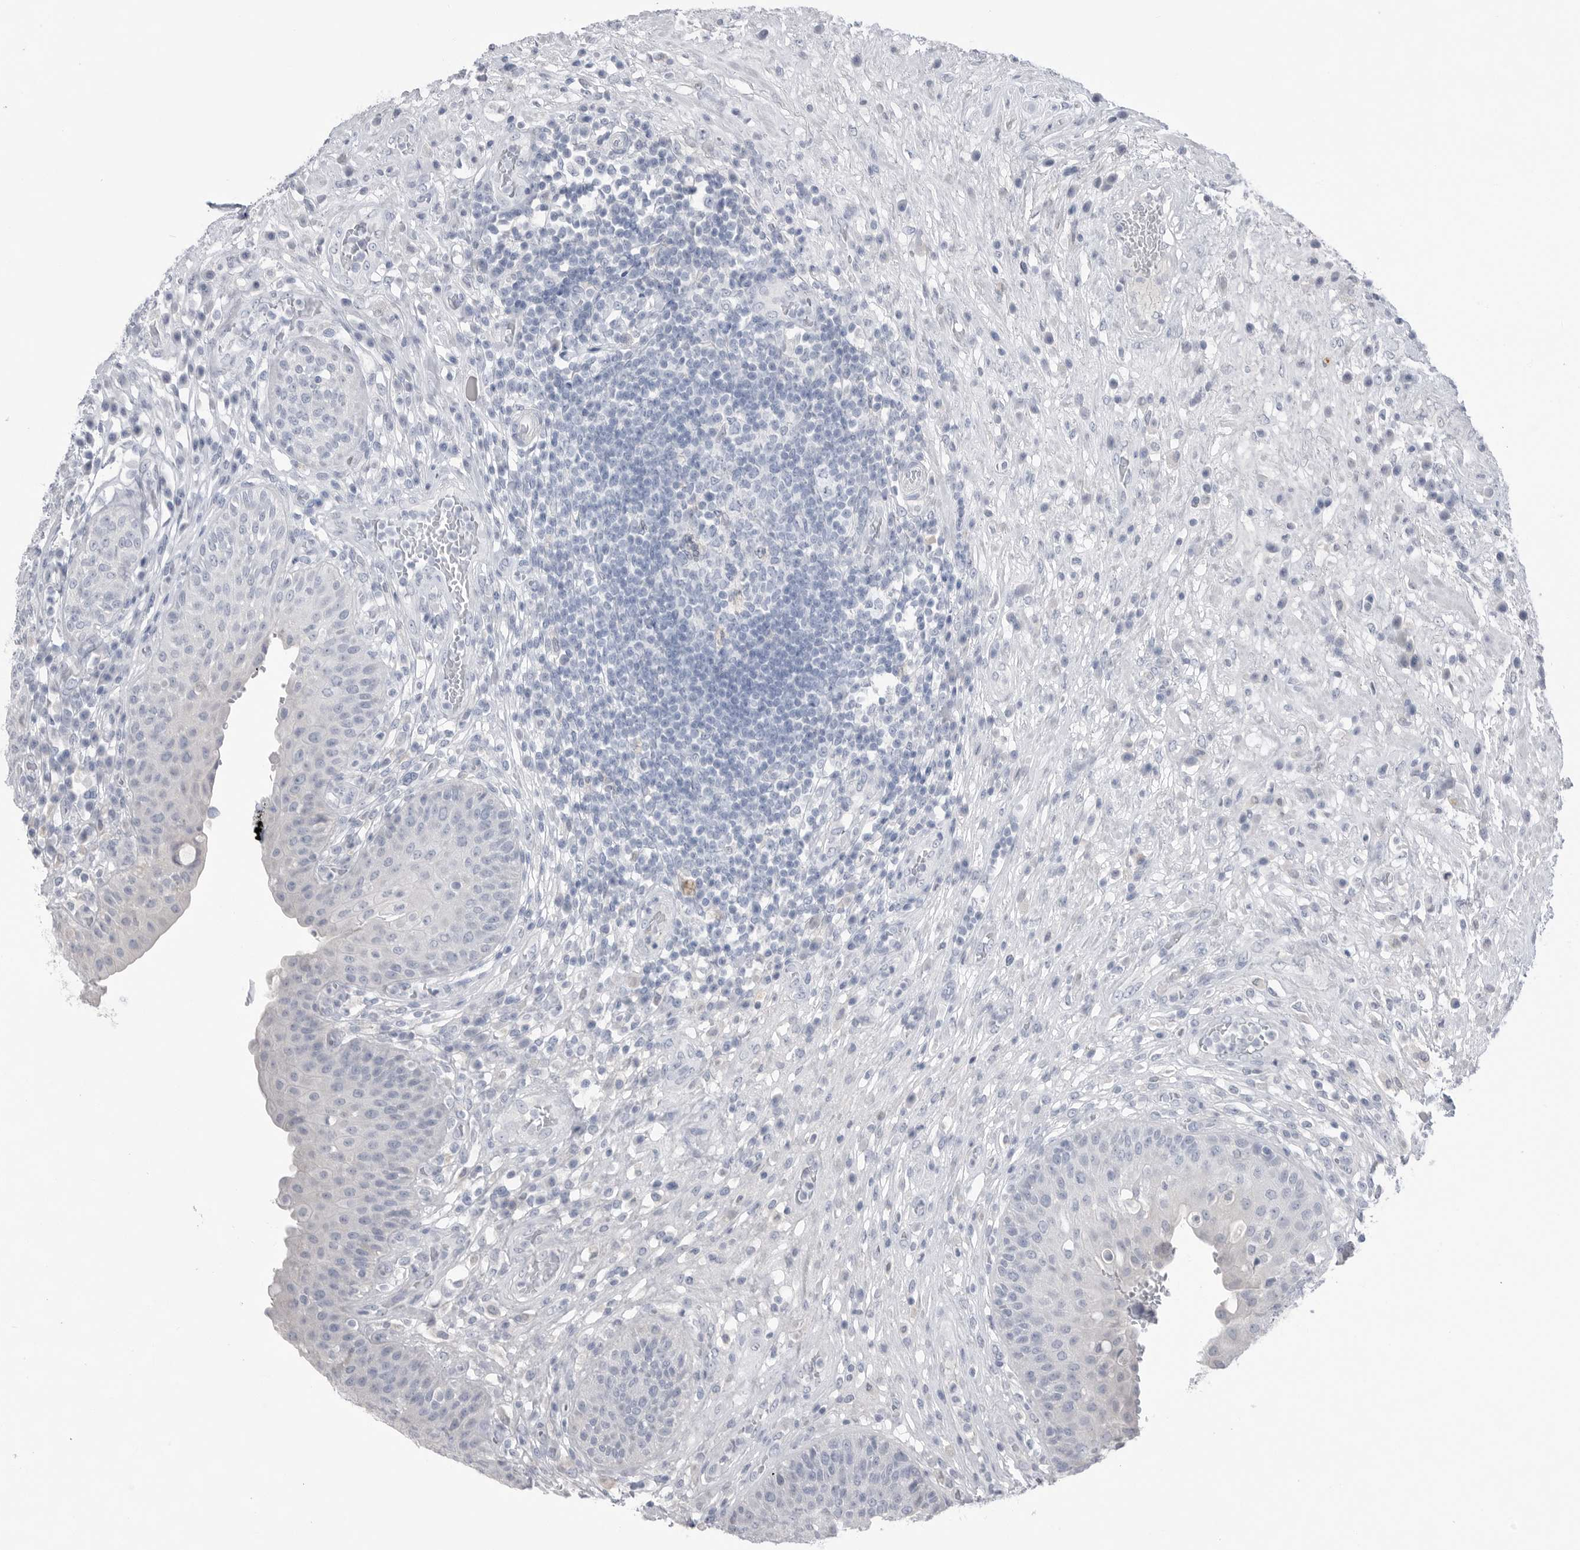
{"staining": {"intensity": "negative", "quantity": "none", "location": "none"}, "tissue": "urinary bladder", "cell_type": "Urothelial cells", "image_type": "normal", "snomed": [{"axis": "morphology", "description": "Normal tissue, NOS"}, {"axis": "topography", "description": "Urinary bladder"}], "caption": "The IHC image has no significant positivity in urothelial cells of urinary bladder.", "gene": "ABHD12", "patient": {"sex": "female", "age": 62}}